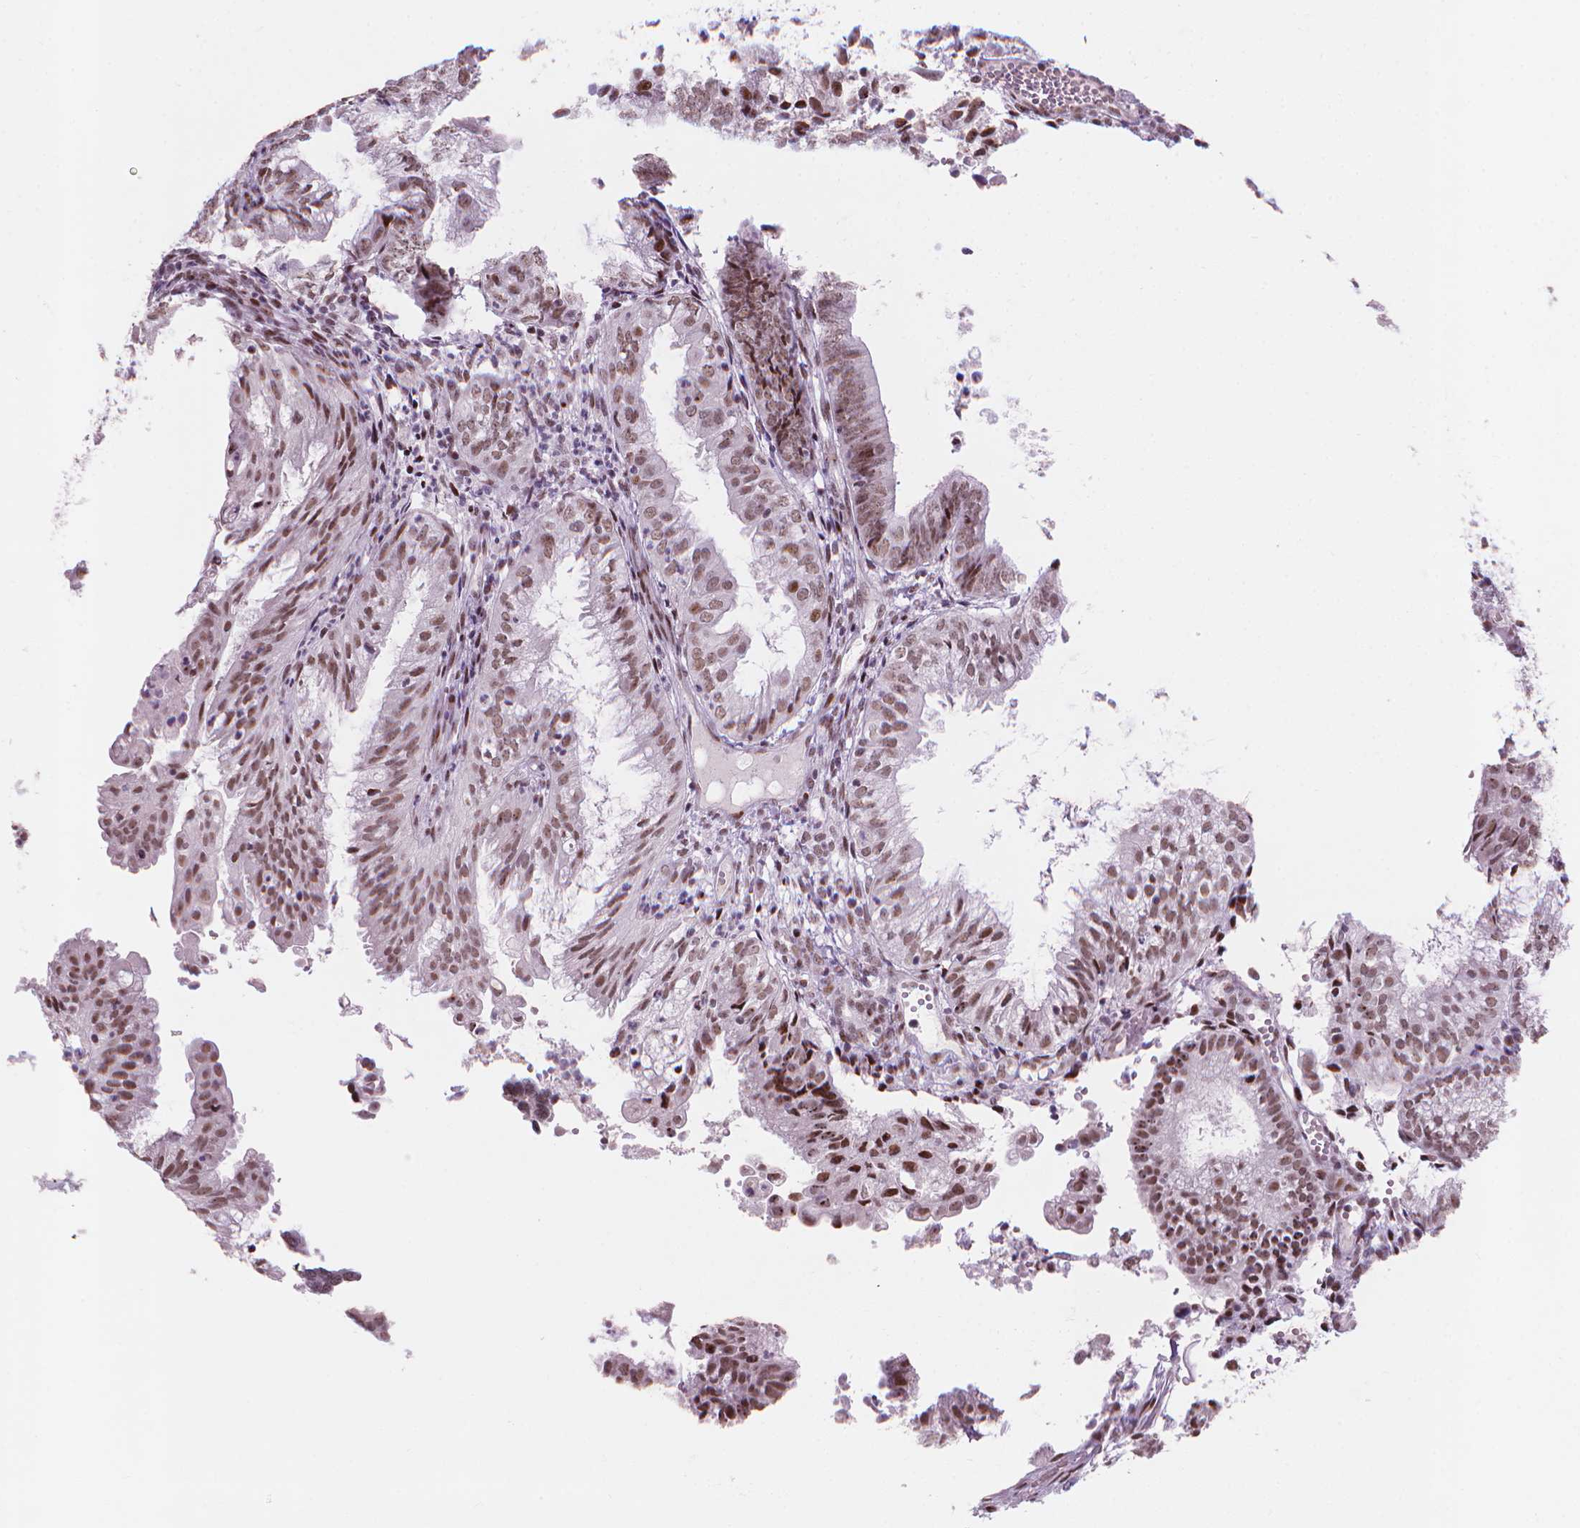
{"staining": {"intensity": "moderate", "quantity": ">75%", "location": "nuclear"}, "tissue": "endometrial cancer", "cell_type": "Tumor cells", "image_type": "cancer", "snomed": [{"axis": "morphology", "description": "Adenocarcinoma, NOS"}, {"axis": "topography", "description": "Endometrium"}], "caption": "Protein expression analysis of human endometrial adenocarcinoma reveals moderate nuclear expression in approximately >75% of tumor cells.", "gene": "HES7", "patient": {"sex": "female", "age": 55}}